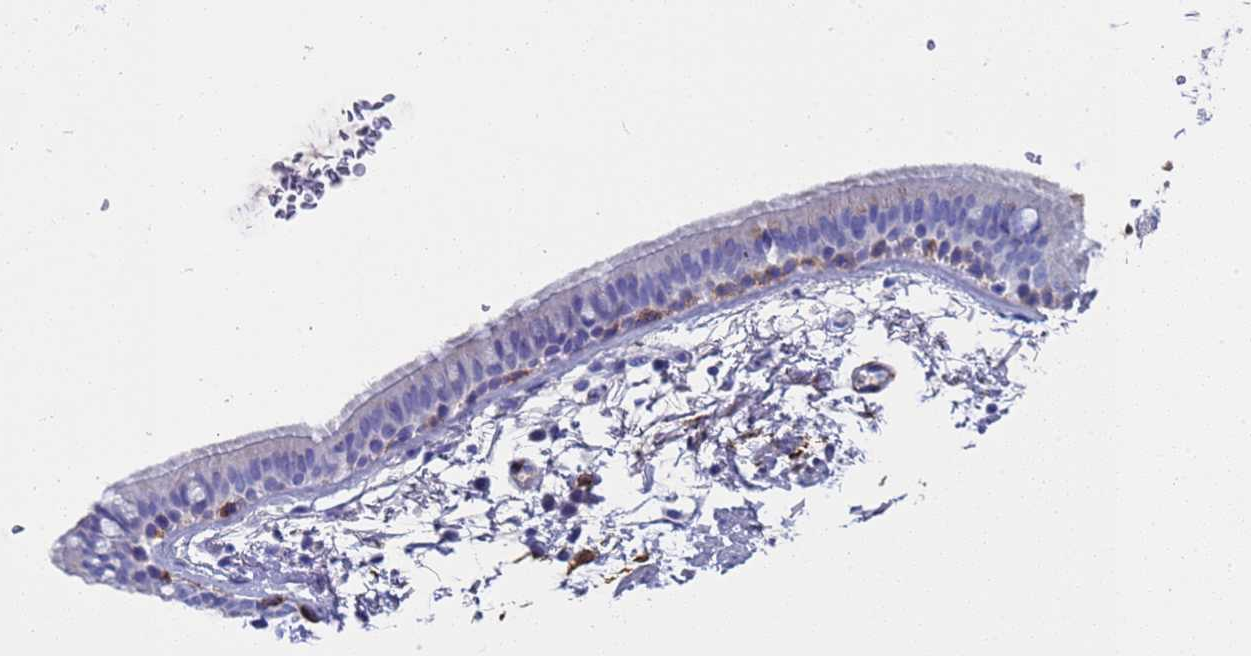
{"staining": {"intensity": "negative", "quantity": "none", "location": "none"}, "tissue": "bronchus", "cell_type": "Respiratory epithelial cells", "image_type": "normal", "snomed": [{"axis": "morphology", "description": "Normal tissue, NOS"}, {"axis": "topography", "description": "Lymph node"}, {"axis": "topography", "description": "Bronchus"}], "caption": "Photomicrograph shows no significant protein staining in respiratory epithelial cells of normal bronchus.", "gene": "ADIPOQ", "patient": {"sex": "female", "age": 70}}